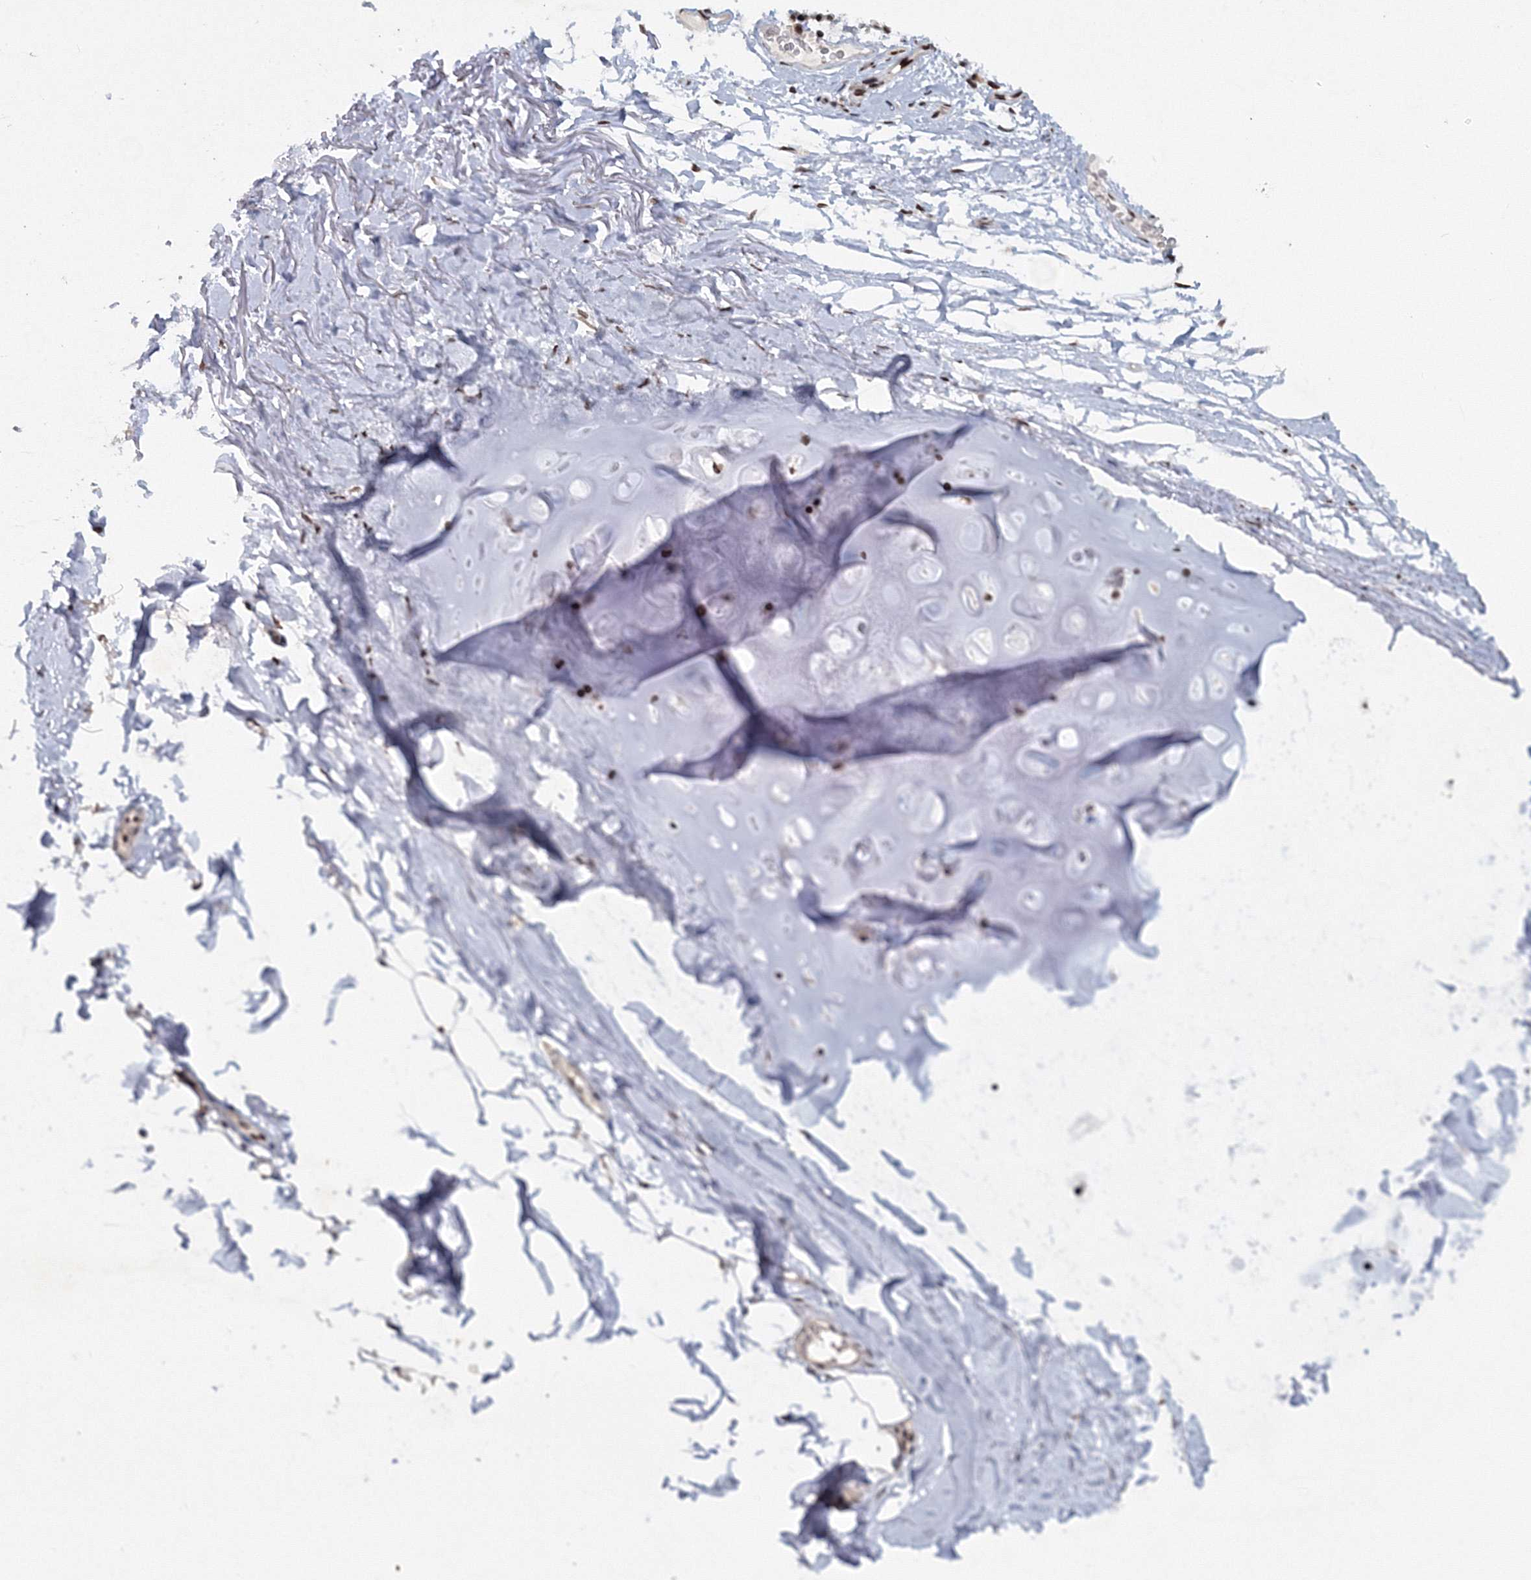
{"staining": {"intensity": "moderate", "quantity": "25%-75%", "location": "nuclear"}, "tissue": "adipose tissue", "cell_type": "Adipocytes", "image_type": "normal", "snomed": [{"axis": "morphology", "description": "Normal tissue, NOS"}, {"axis": "topography", "description": "Cartilage tissue"}, {"axis": "topography", "description": "Bronchus"}], "caption": "The immunohistochemical stain highlights moderate nuclear expression in adipocytes of normal adipose tissue.", "gene": "C3orf33", "patient": {"sex": "female", "age": 73}}